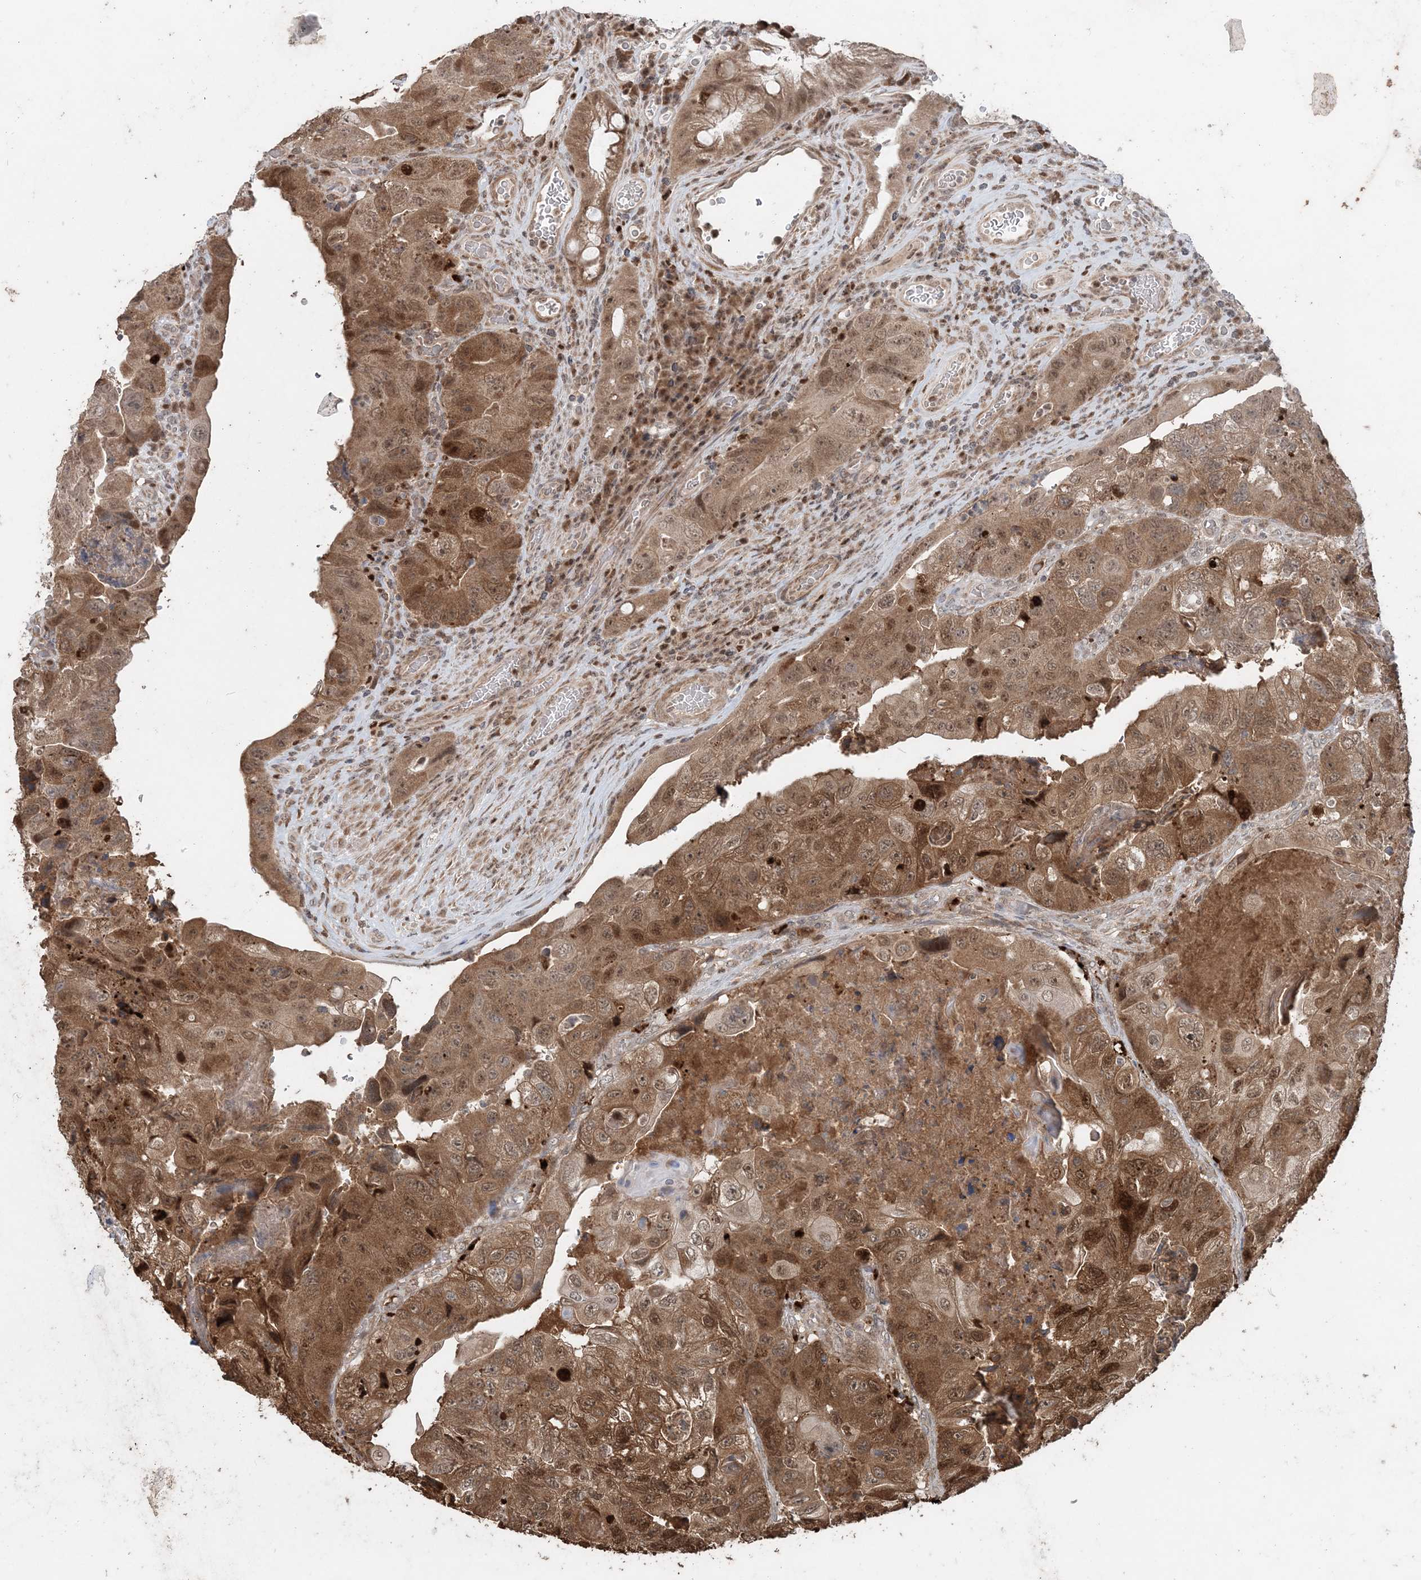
{"staining": {"intensity": "moderate", "quantity": ">75%", "location": "cytoplasmic/membranous,nuclear"}, "tissue": "colorectal cancer", "cell_type": "Tumor cells", "image_type": "cancer", "snomed": [{"axis": "morphology", "description": "Adenocarcinoma, NOS"}, {"axis": "topography", "description": "Rectum"}], "caption": "The immunohistochemical stain shows moderate cytoplasmic/membranous and nuclear staining in tumor cells of colorectal cancer tissue.", "gene": "SLU7", "patient": {"sex": "male", "age": 63}}